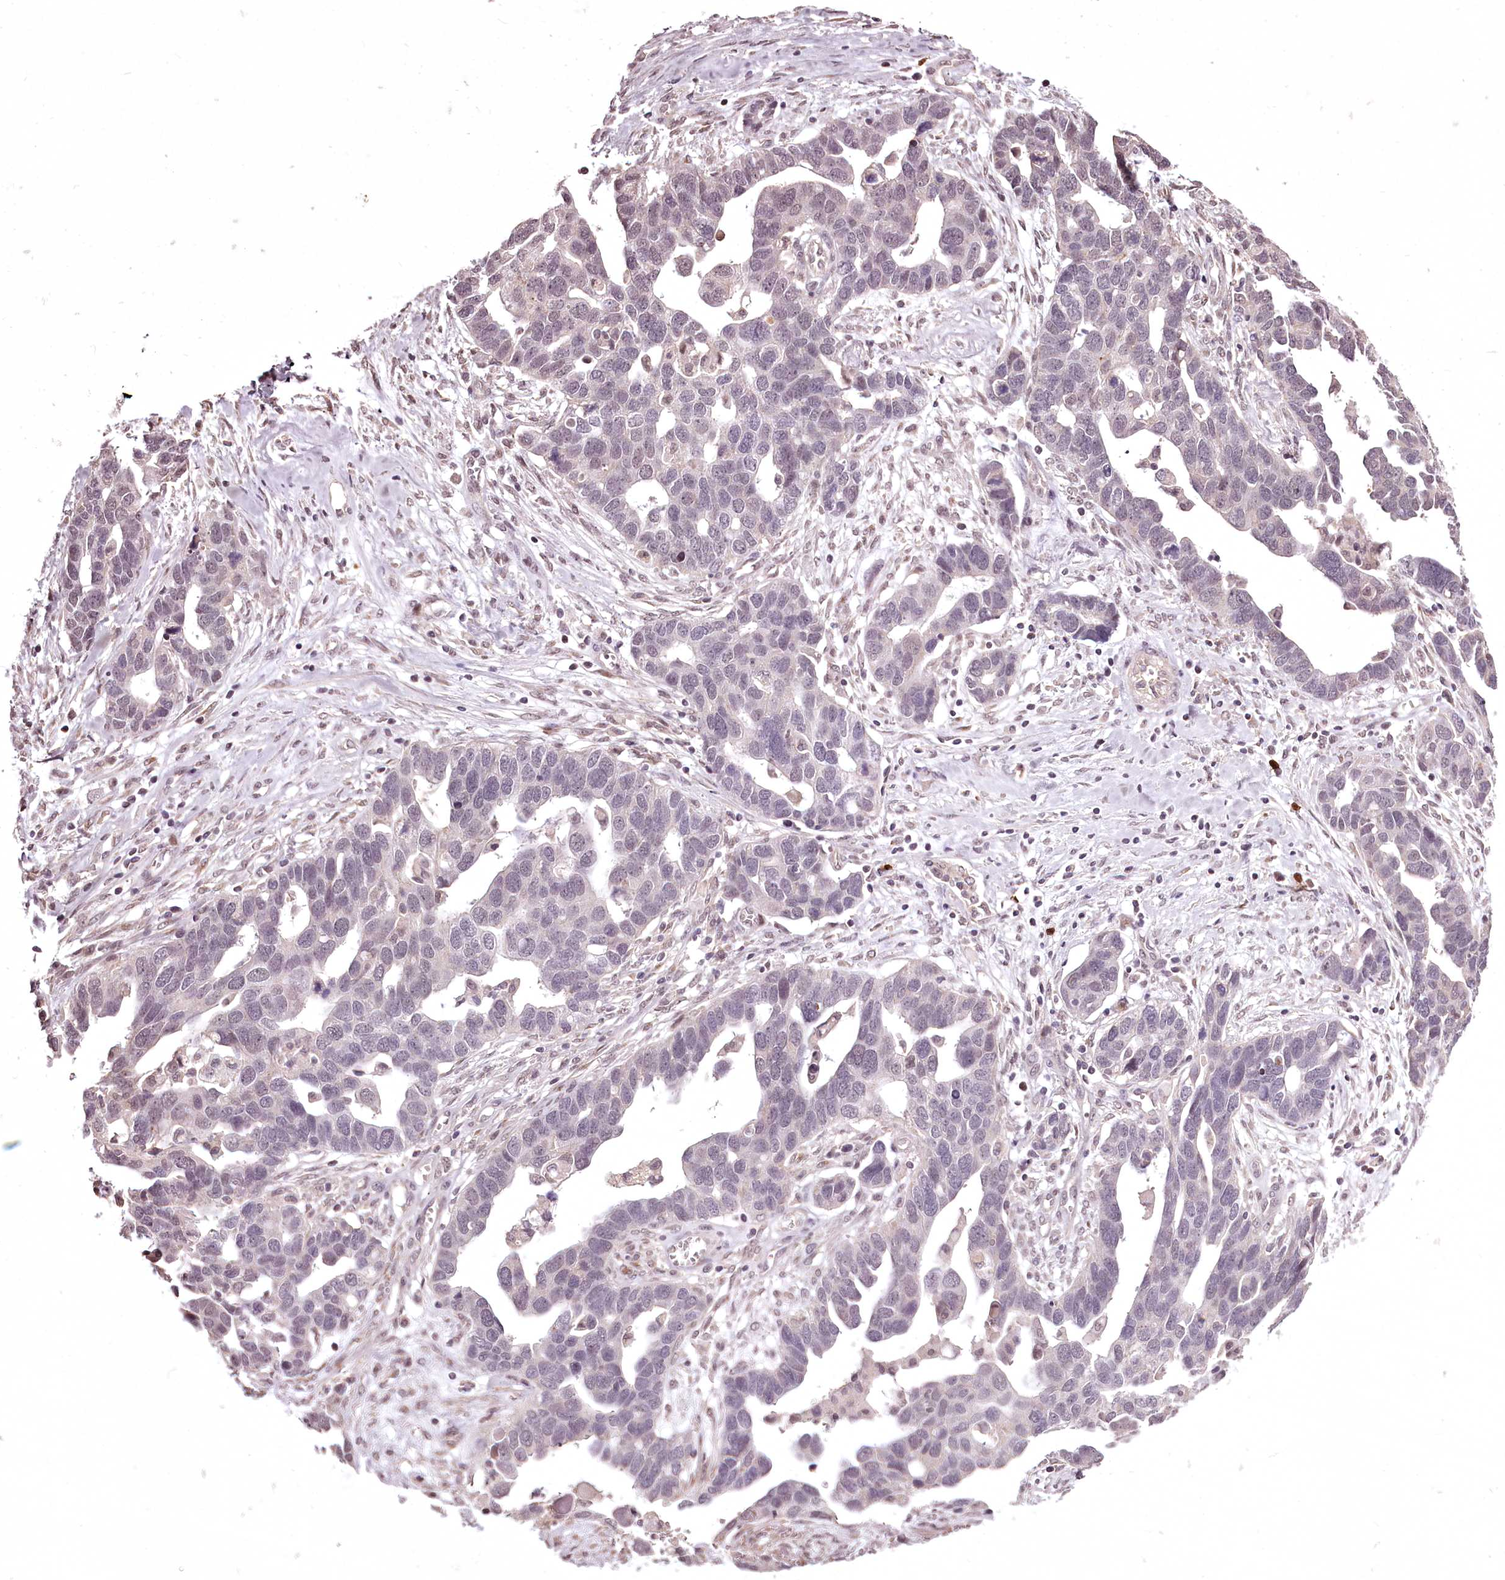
{"staining": {"intensity": "negative", "quantity": "none", "location": "none"}, "tissue": "ovarian cancer", "cell_type": "Tumor cells", "image_type": "cancer", "snomed": [{"axis": "morphology", "description": "Cystadenocarcinoma, serous, NOS"}, {"axis": "topography", "description": "Ovary"}], "caption": "A histopathology image of ovarian cancer stained for a protein reveals no brown staining in tumor cells.", "gene": "ADRA1D", "patient": {"sex": "female", "age": 54}}